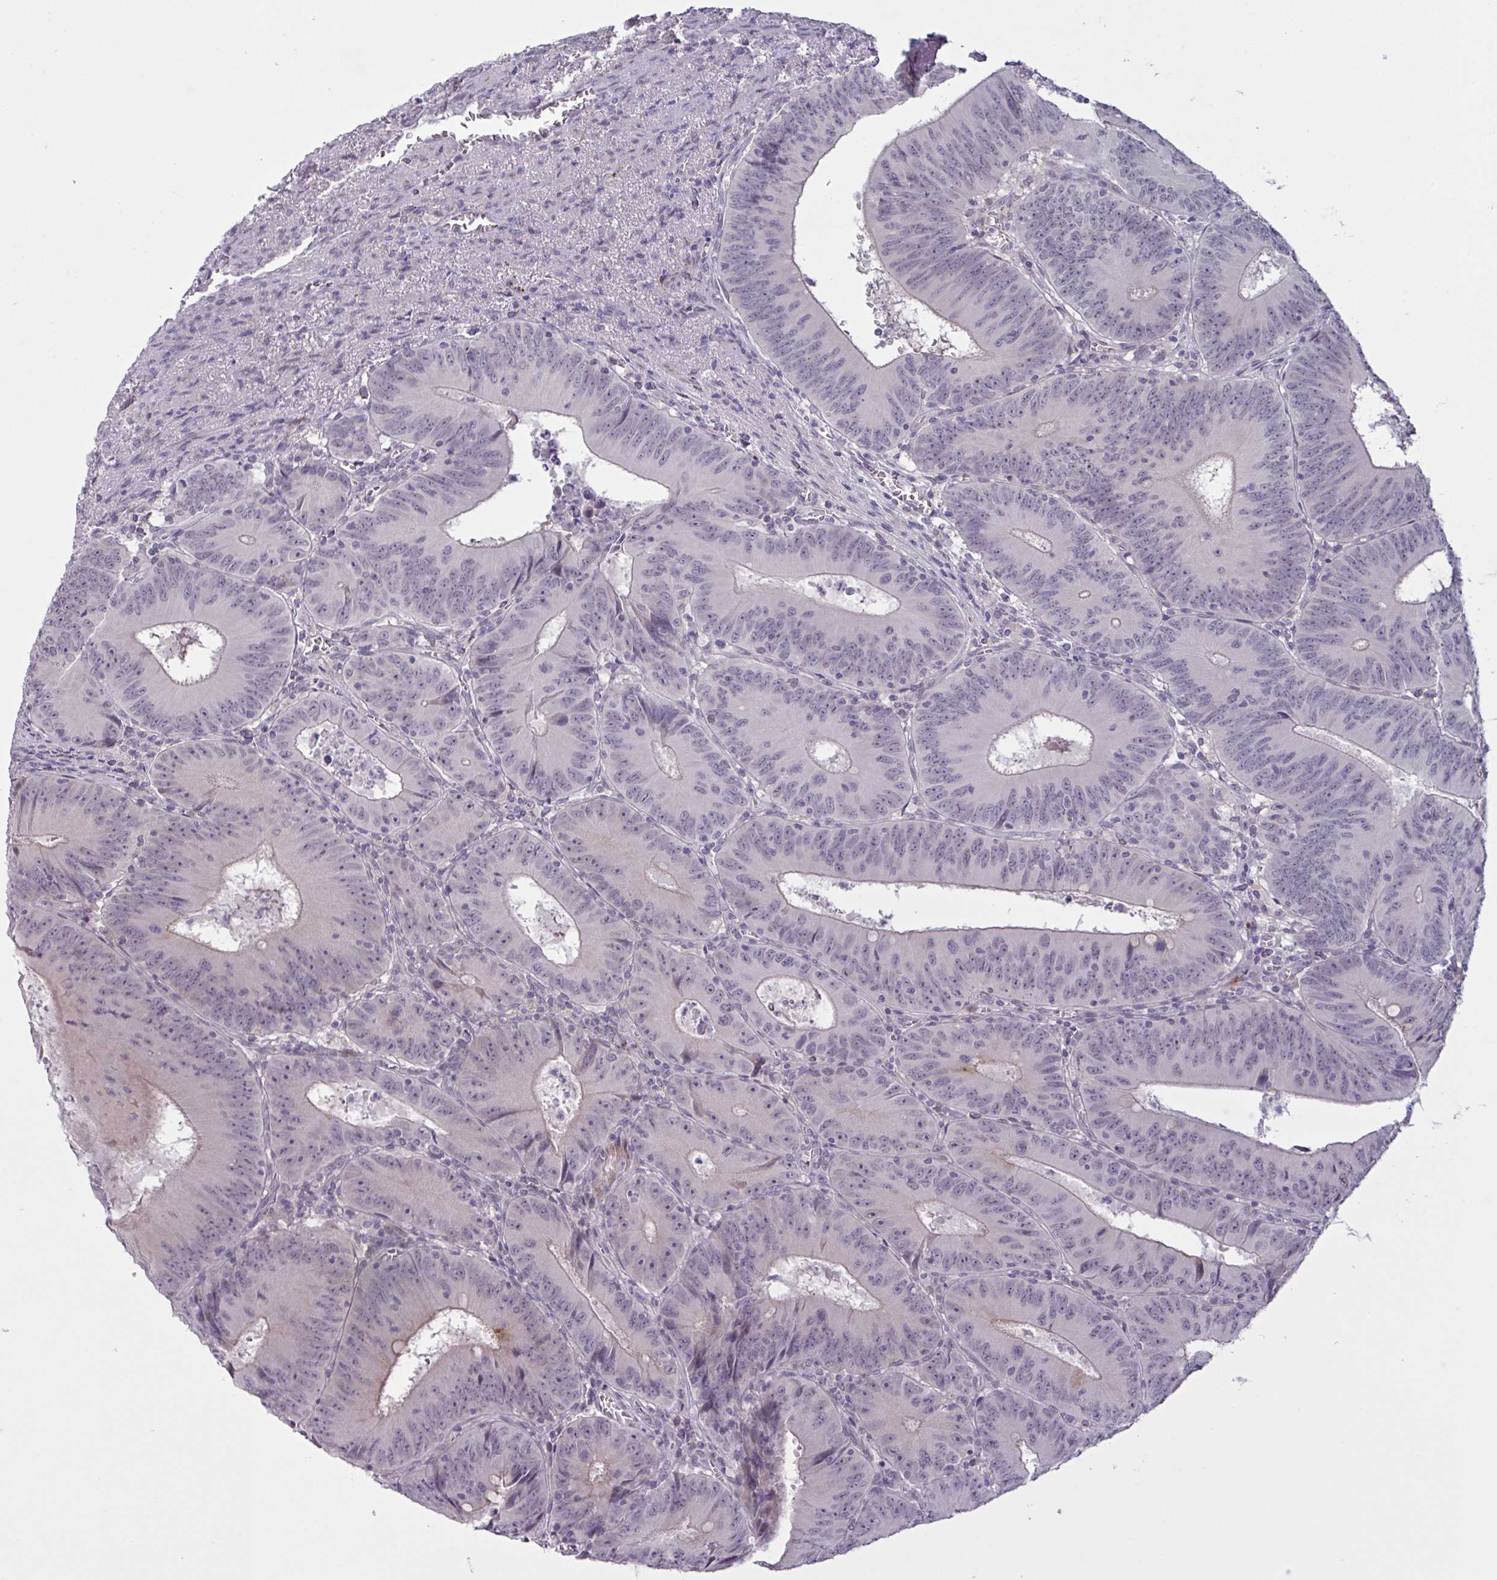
{"staining": {"intensity": "negative", "quantity": "none", "location": "none"}, "tissue": "colorectal cancer", "cell_type": "Tumor cells", "image_type": "cancer", "snomed": [{"axis": "morphology", "description": "Adenocarcinoma, NOS"}, {"axis": "topography", "description": "Rectum"}], "caption": "Tumor cells are negative for protein expression in human colorectal cancer (adenocarcinoma).", "gene": "RFPL4B", "patient": {"sex": "female", "age": 72}}